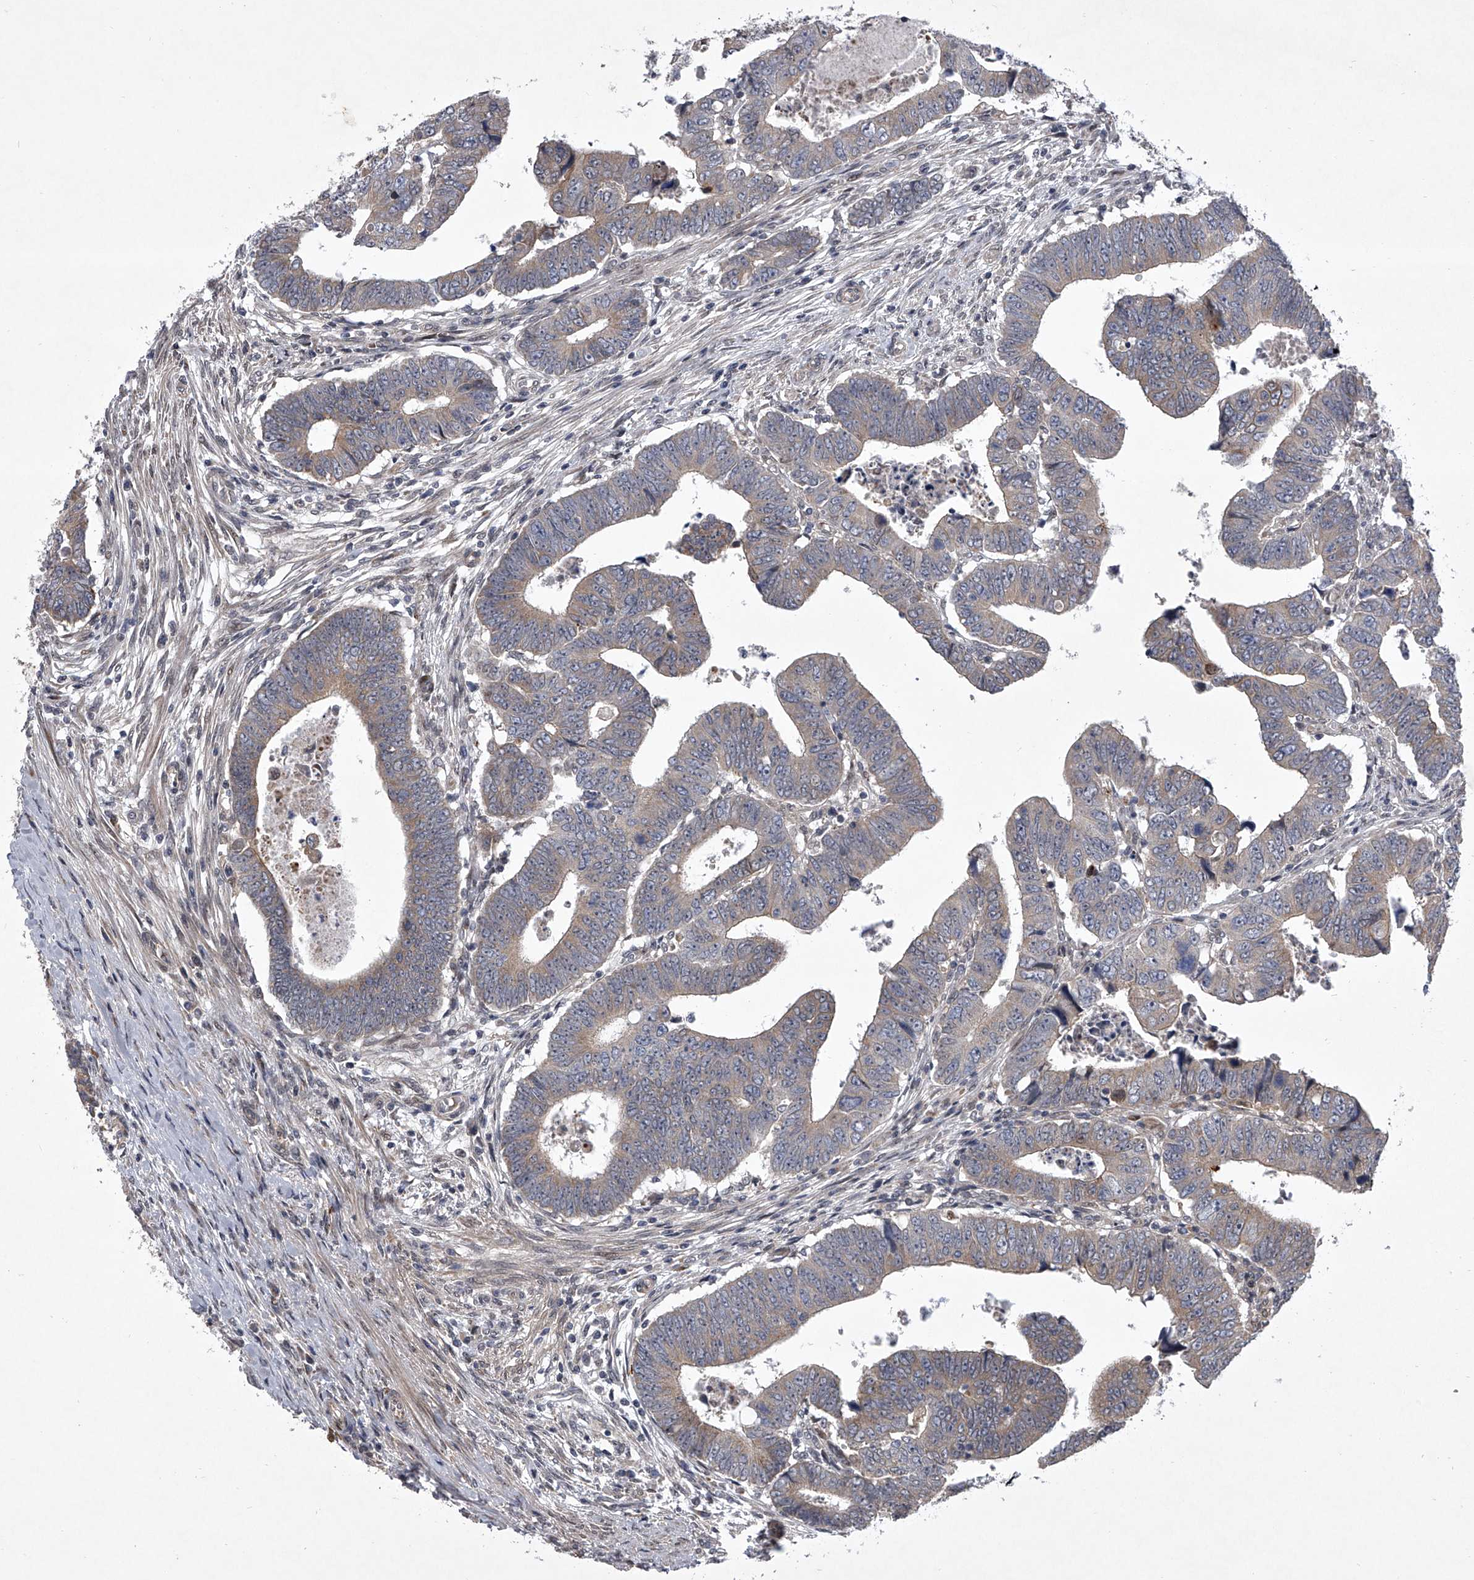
{"staining": {"intensity": "moderate", "quantity": "25%-75%", "location": "cytoplasmic/membranous"}, "tissue": "colorectal cancer", "cell_type": "Tumor cells", "image_type": "cancer", "snomed": [{"axis": "morphology", "description": "Normal tissue, NOS"}, {"axis": "morphology", "description": "Adenocarcinoma, NOS"}, {"axis": "topography", "description": "Rectum"}], "caption": "The photomicrograph shows a brown stain indicating the presence of a protein in the cytoplasmic/membranous of tumor cells in adenocarcinoma (colorectal). (DAB IHC, brown staining for protein, blue staining for nuclei).", "gene": "HEATR6", "patient": {"sex": "female", "age": 65}}